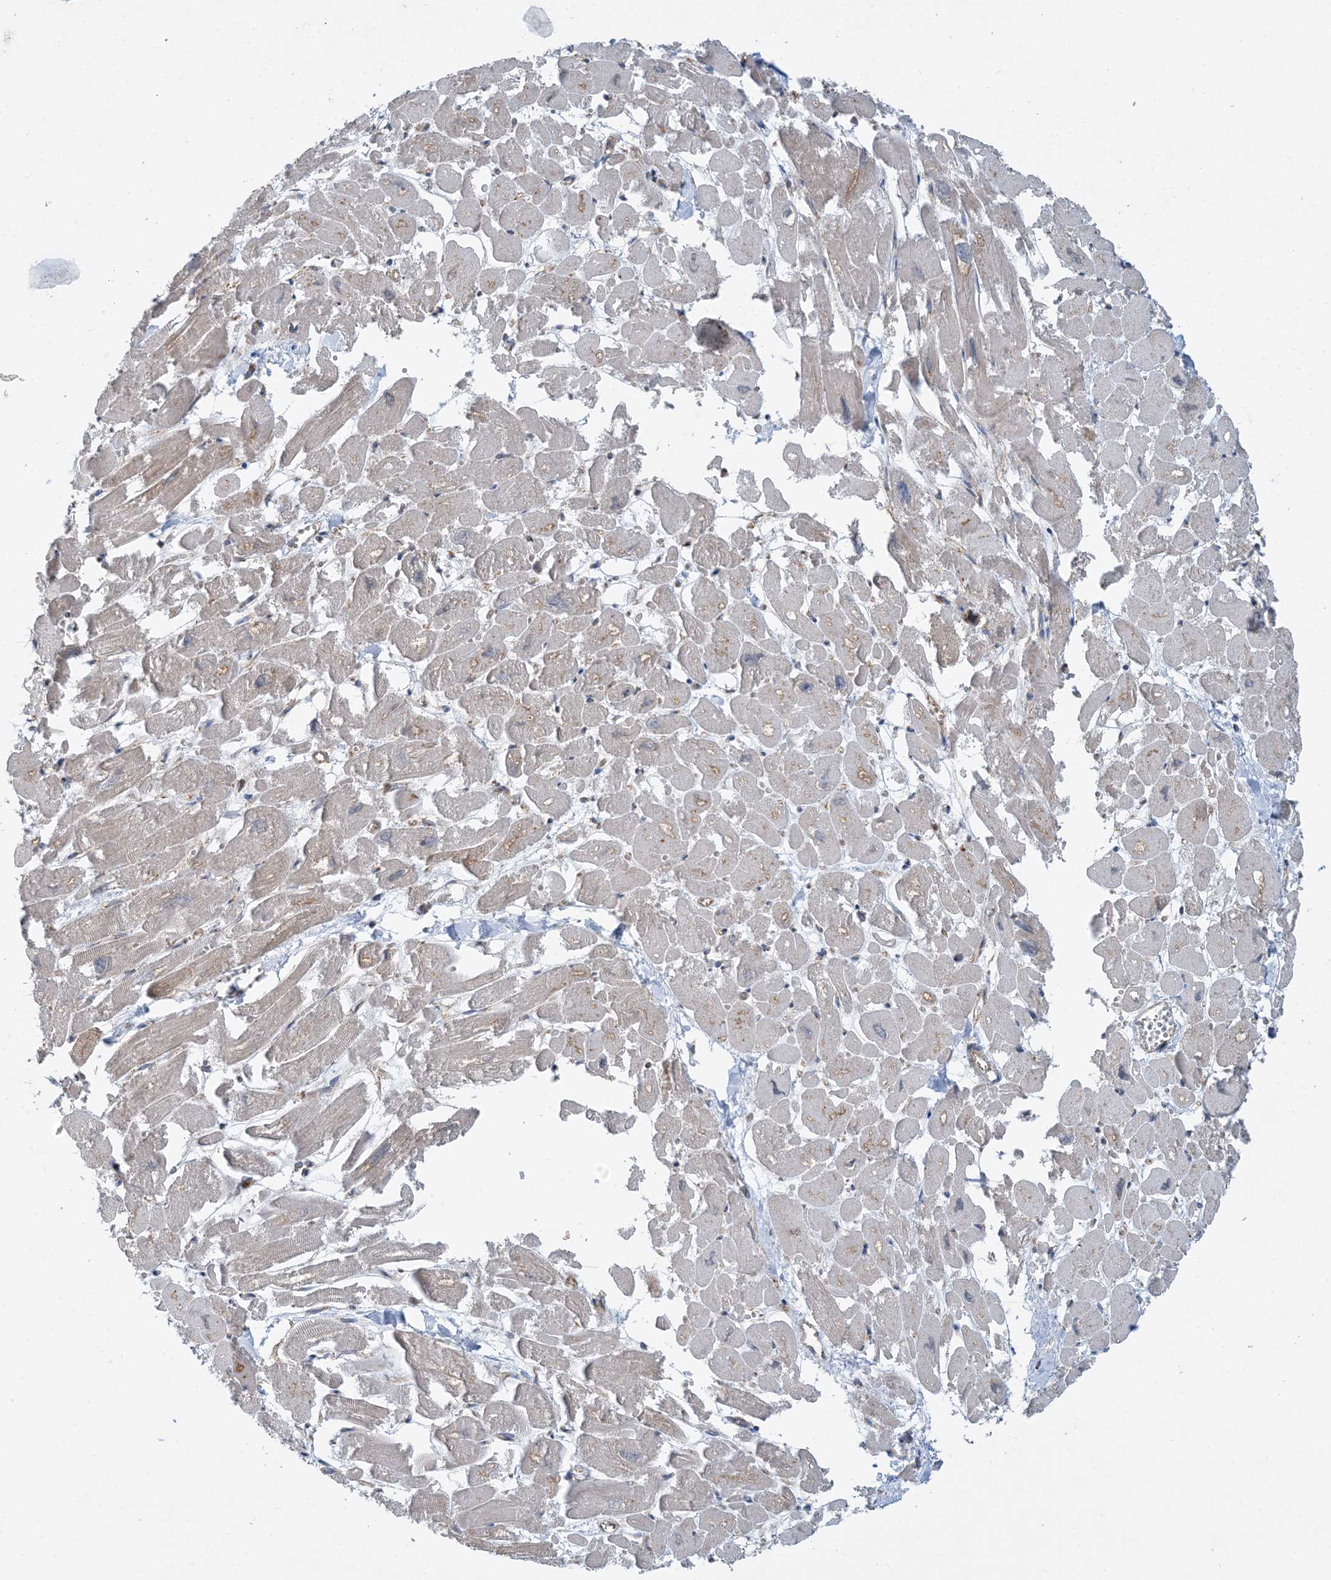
{"staining": {"intensity": "negative", "quantity": "none", "location": "none"}, "tissue": "heart muscle", "cell_type": "Cardiomyocytes", "image_type": "normal", "snomed": [{"axis": "morphology", "description": "Normal tissue, NOS"}, {"axis": "topography", "description": "Heart"}], "caption": "The photomicrograph exhibits no staining of cardiomyocytes in normal heart muscle.", "gene": "SIDT1", "patient": {"sex": "male", "age": 54}}